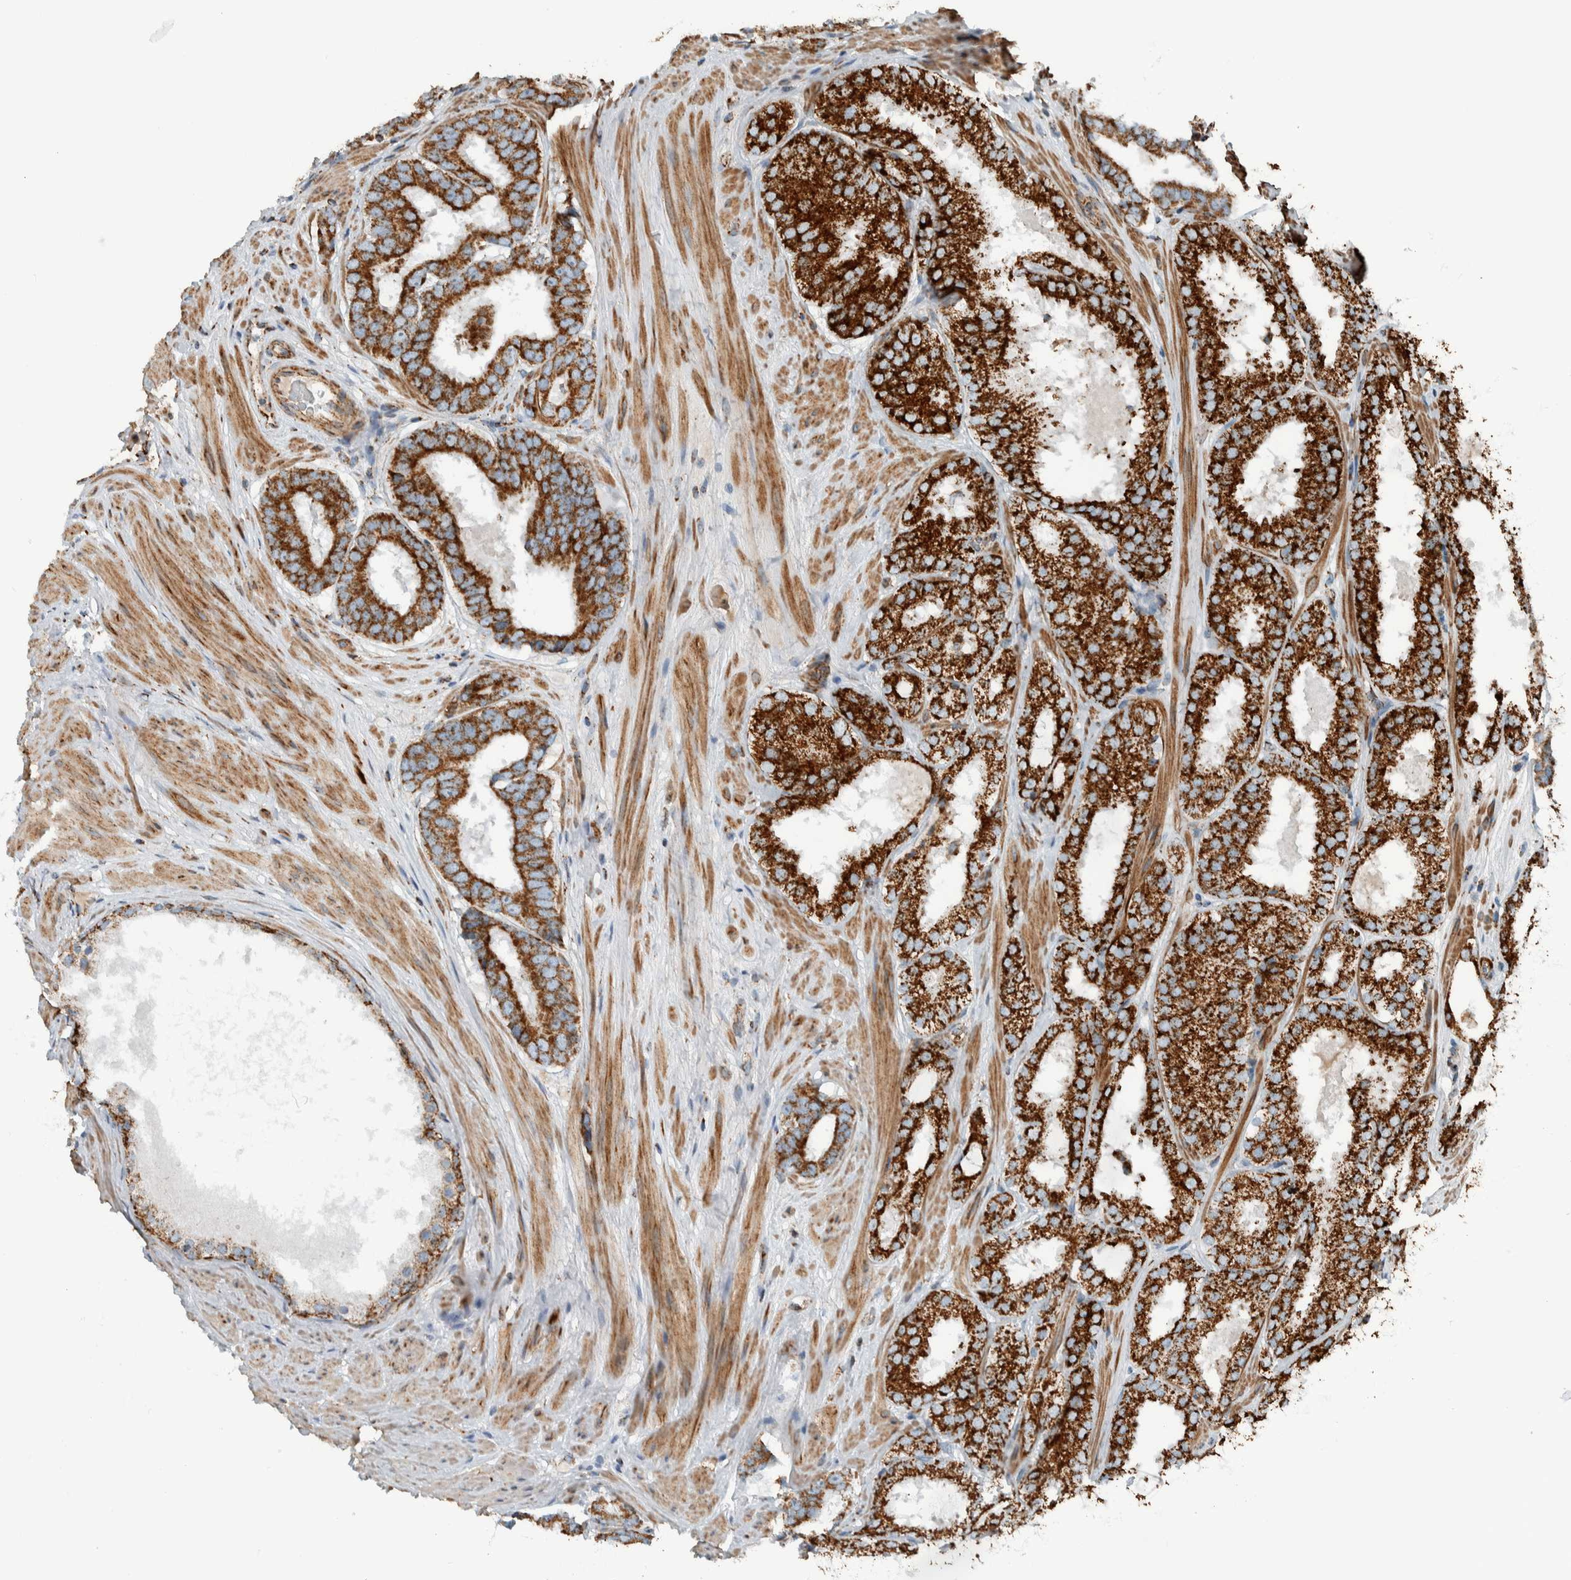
{"staining": {"intensity": "strong", "quantity": ">75%", "location": "cytoplasmic/membranous"}, "tissue": "prostate cancer", "cell_type": "Tumor cells", "image_type": "cancer", "snomed": [{"axis": "morphology", "description": "Adenocarcinoma, Low grade"}, {"axis": "topography", "description": "Prostate"}], "caption": "Prostate low-grade adenocarcinoma stained for a protein displays strong cytoplasmic/membranous positivity in tumor cells.", "gene": "CNTROB", "patient": {"sex": "male", "age": 69}}